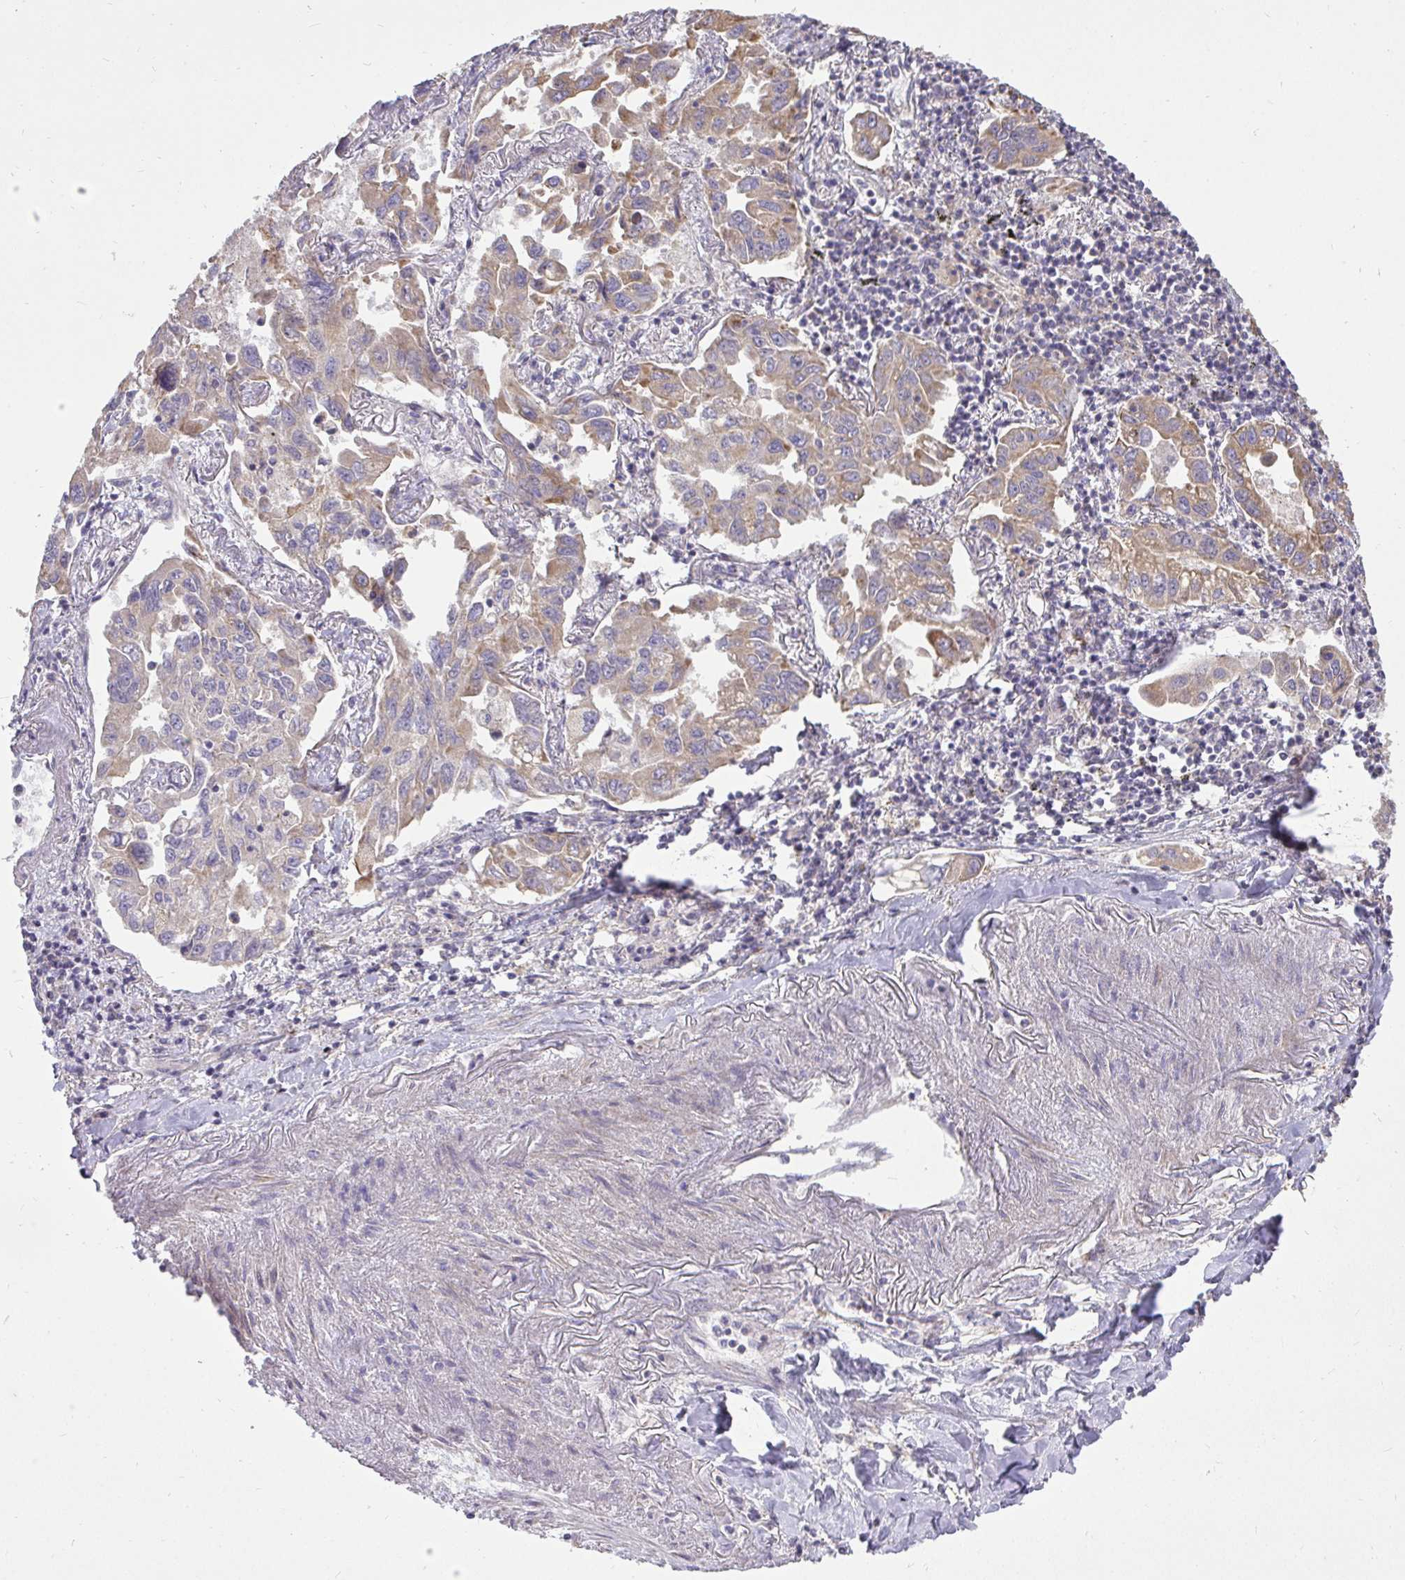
{"staining": {"intensity": "moderate", "quantity": "<25%", "location": "cytoplasmic/membranous"}, "tissue": "lung cancer", "cell_type": "Tumor cells", "image_type": "cancer", "snomed": [{"axis": "morphology", "description": "Adenocarcinoma, NOS"}, {"axis": "topography", "description": "Lung"}], "caption": "Immunohistochemistry (DAB (3,3'-diaminobenzidine)) staining of human lung cancer (adenocarcinoma) exhibits moderate cytoplasmic/membranous protein expression in about <25% of tumor cells.", "gene": "STRIP1", "patient": {"sex": "male", "age": 64}}